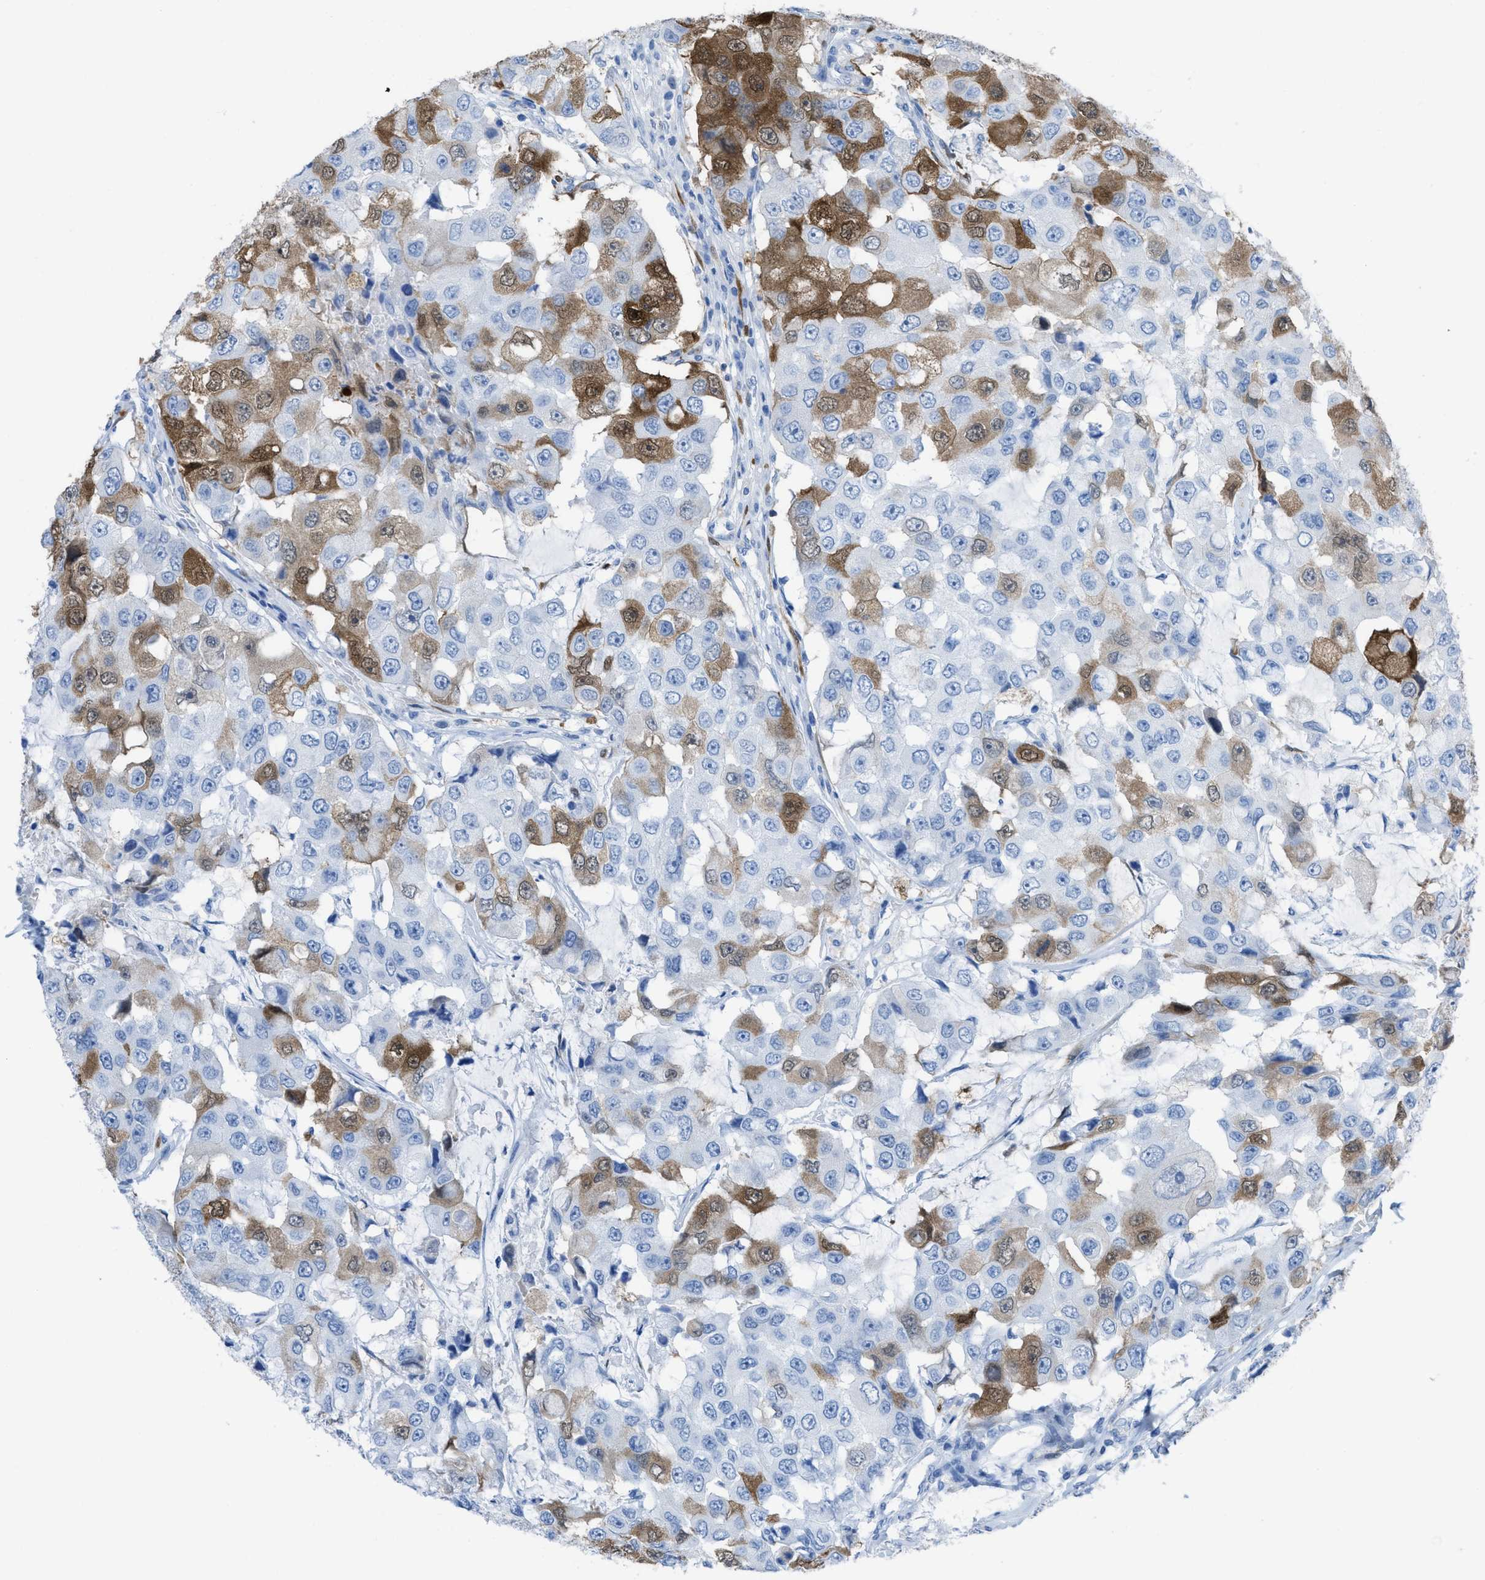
{"staining": {"intensity": "moderate", "quantity": "25%-75%", "location": "cytoplasmic/membranous,nuclear"}, "tissue": "breast cancer", "cell_type": "Tumor cells", "image_type": "cancer", "snomed": [{"axis": "morphology", "description": "Duct carcinoma"}, {"axis": "topography", "description": "Breast"}], "caption": "Human intraductal carcinoma (breast) stained for a protein (brown) reveals moderate cytoplasmic/membranous and nuclear positive expression in approximately 25%-75% of tumor cells.", "gene": "CDKN2A", "patient": {"sex": "female", "age": 27}}